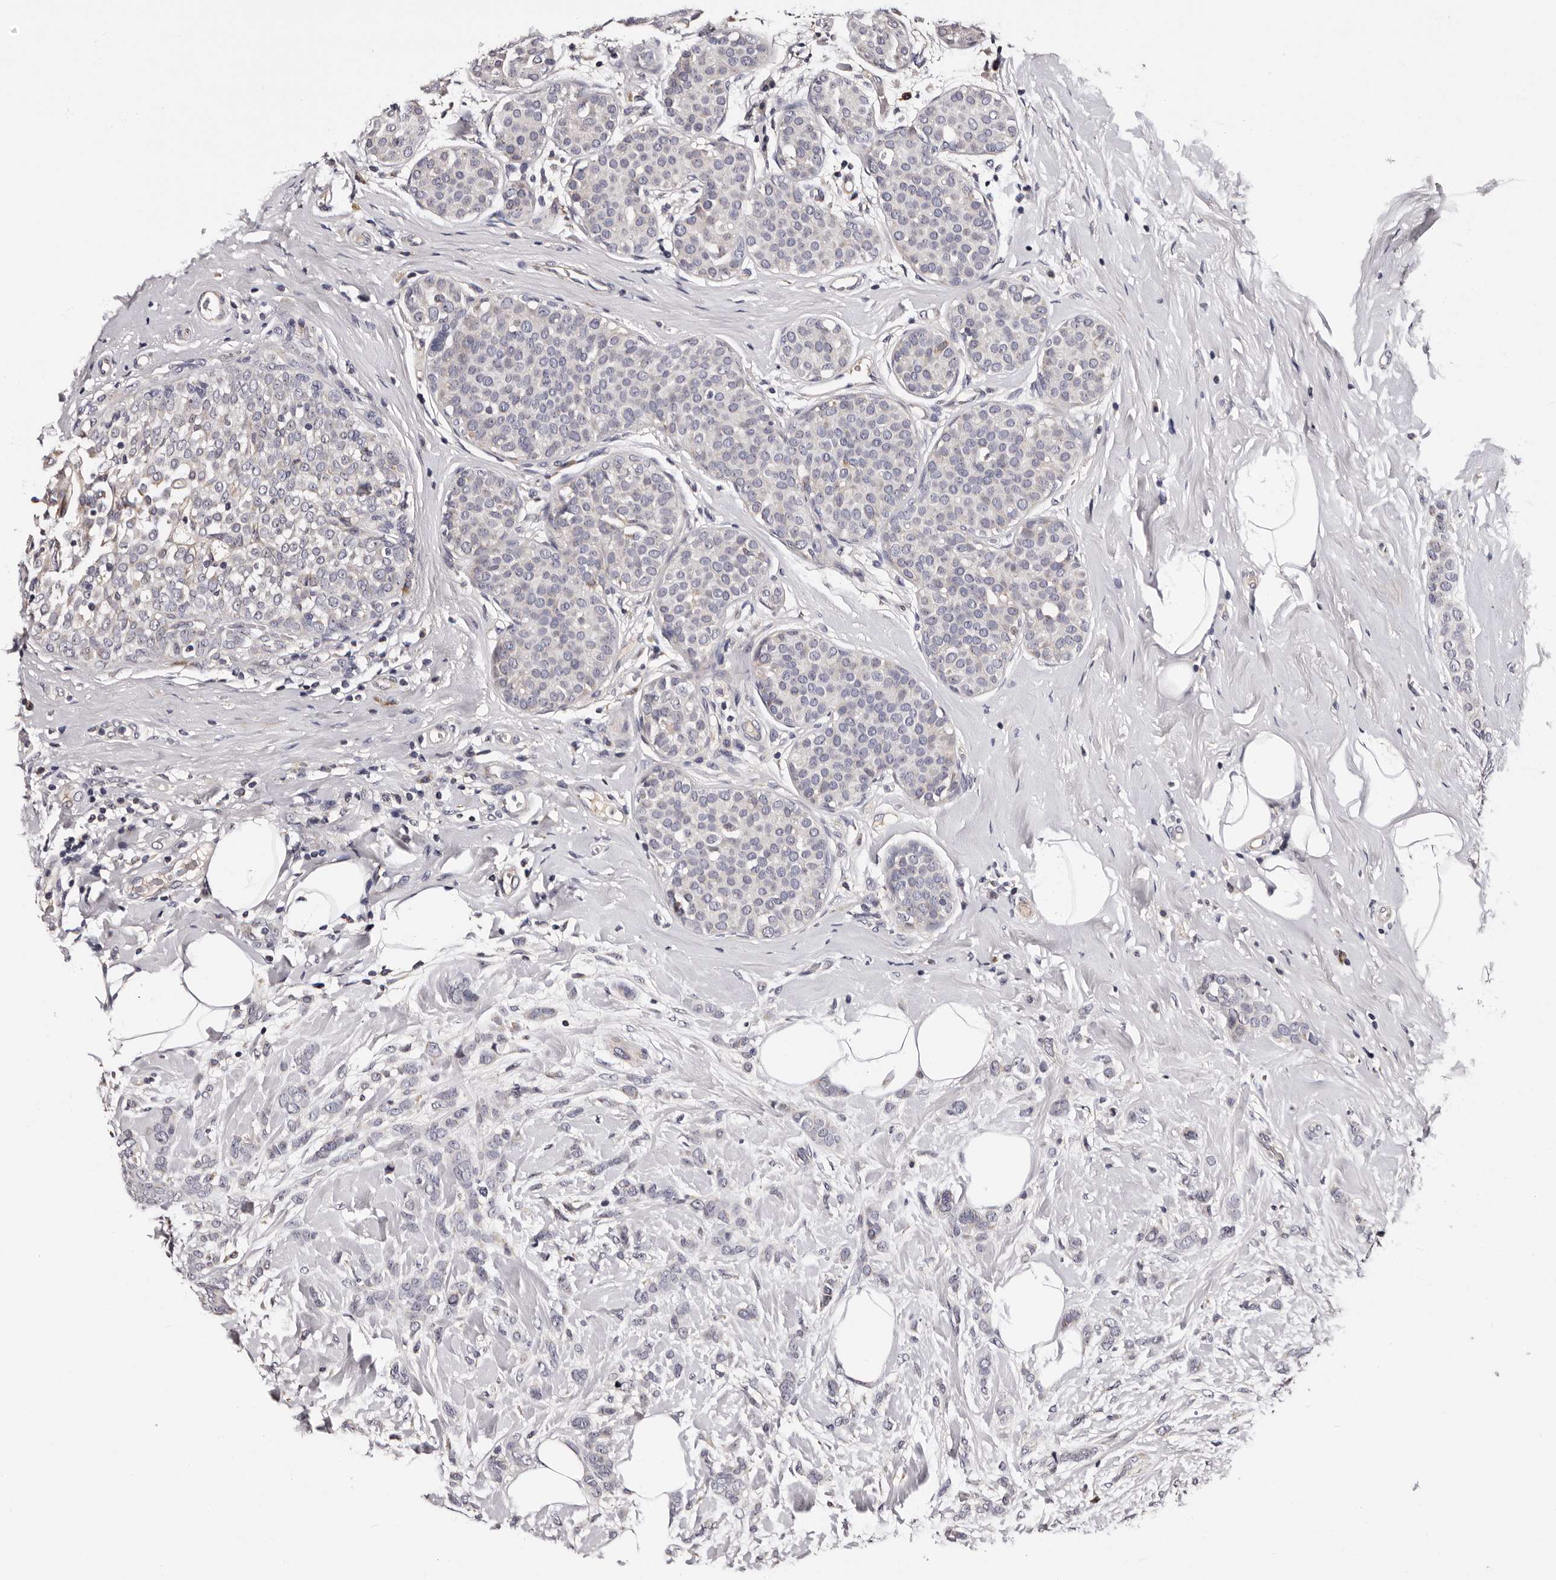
{"staining": {"intensity": "negative", "quantity": "none", "location": "none"}, "tissue": "breast cancer", "cell_type": "Tumor cells", "image_type": "cancer", "snomed": [{"axis": "morphology", "description": "Lobular carcinoma, in situ"}, {"axis": "morphology", "description": "Lobular carcinoma"}, {"axis": "topography", "description": "Breast"}], "caption": "Image shows no protein staining in tumor cells of breast cancer tissue.", "gene": "TAF4B", "patient": {"sex": "female", "age": 41}}